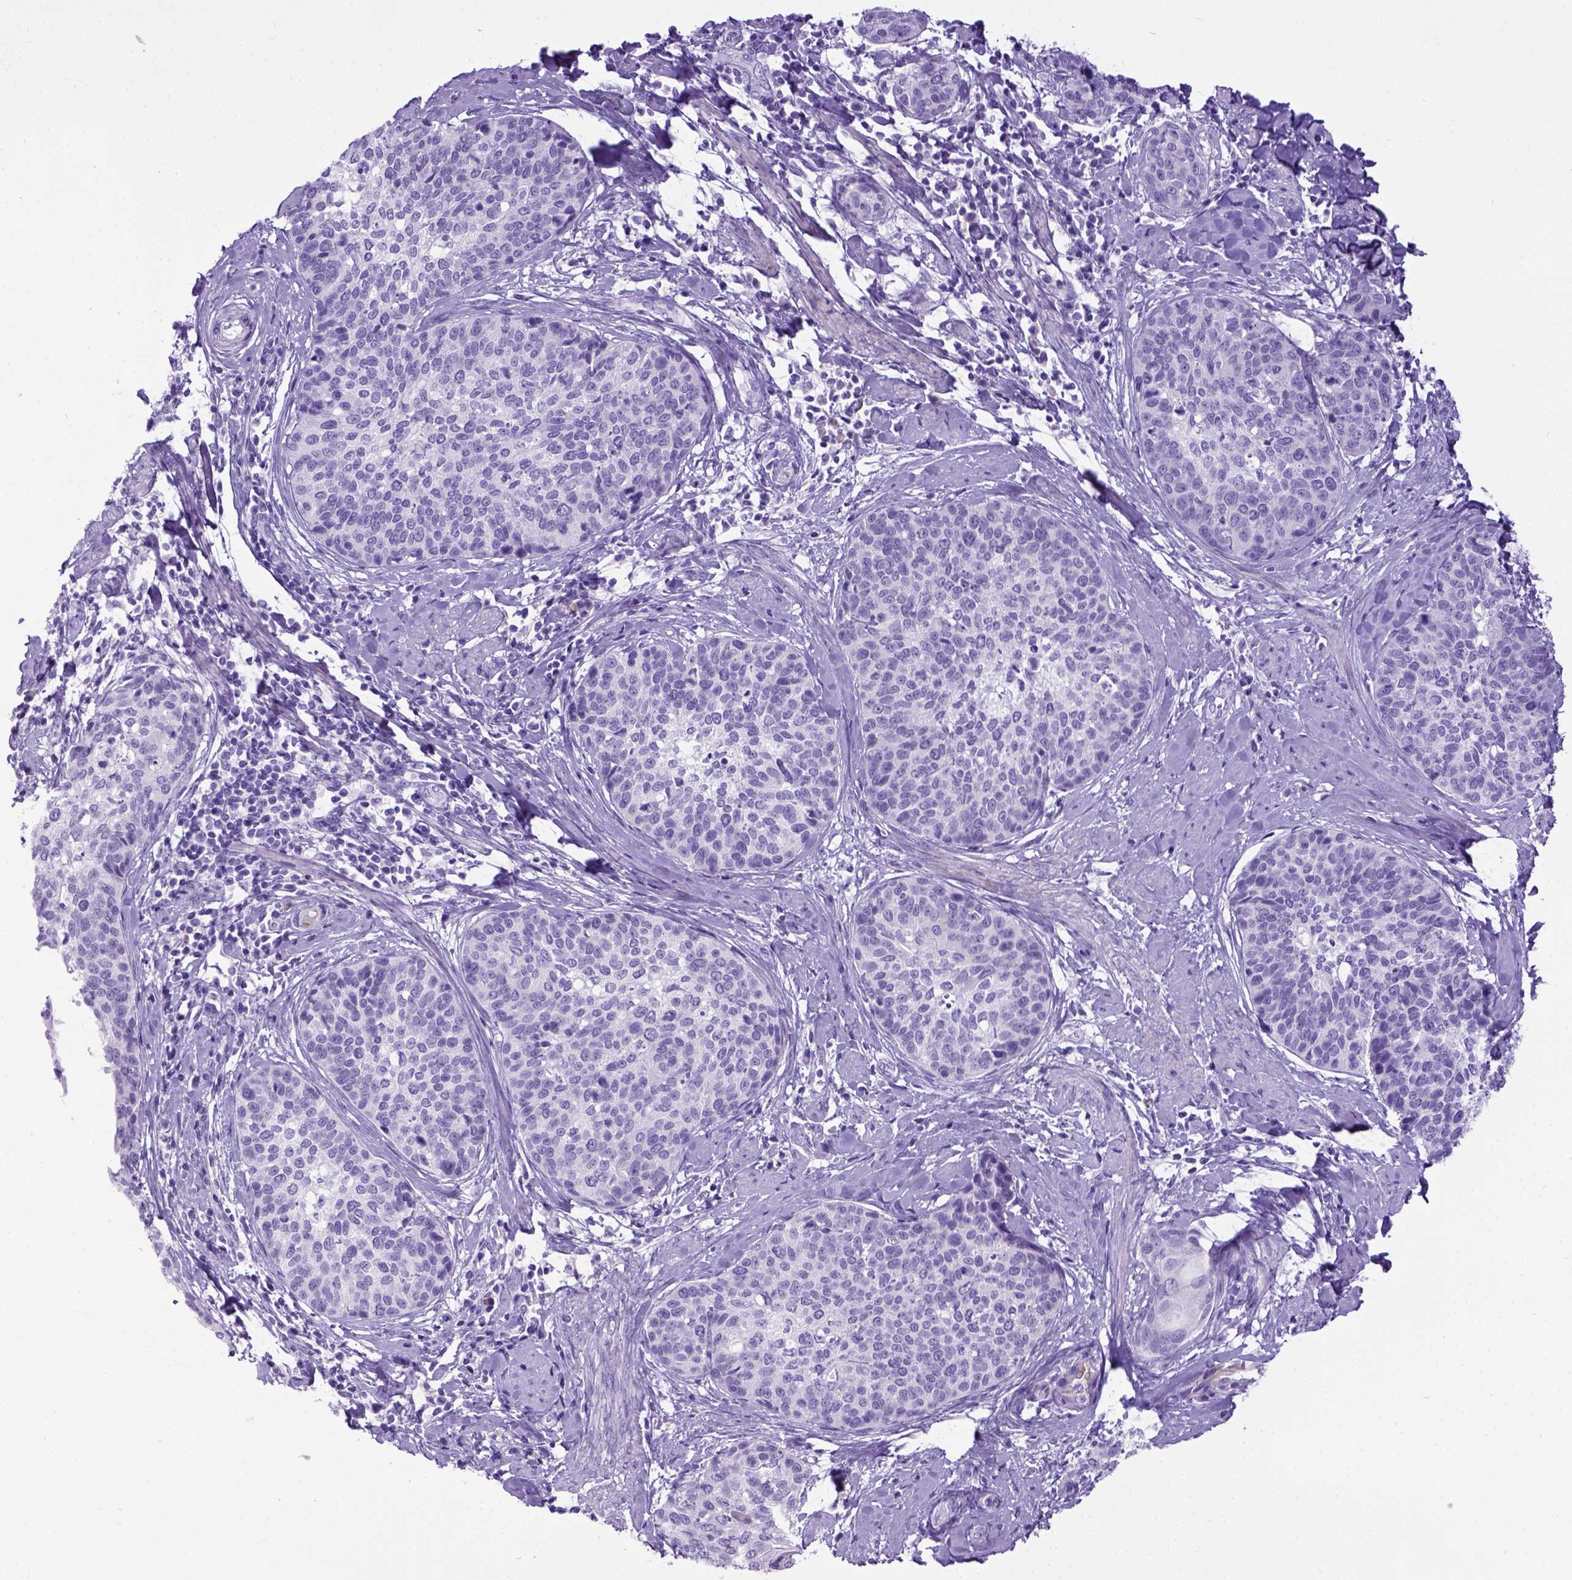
{"staining": {"intensity": "negative", "quantity": "none", "location": "none"}, "tissue": "cervical cancer", "cell_type": "Tumor cells", "image_type": "cancer", "snomed": [{"axis": "morphology", "description": "Squamous cell carcinoma, NOS"}, {"axis": "topography", "description": "Cervix"}], "caption": "Cervical cancer (squamous cell carcinoma) was stained to show a protein in brown. There is no significant expression in tumor cells.", "gene": "IGF2", "patient": {"sex": "female", "age": 69}}